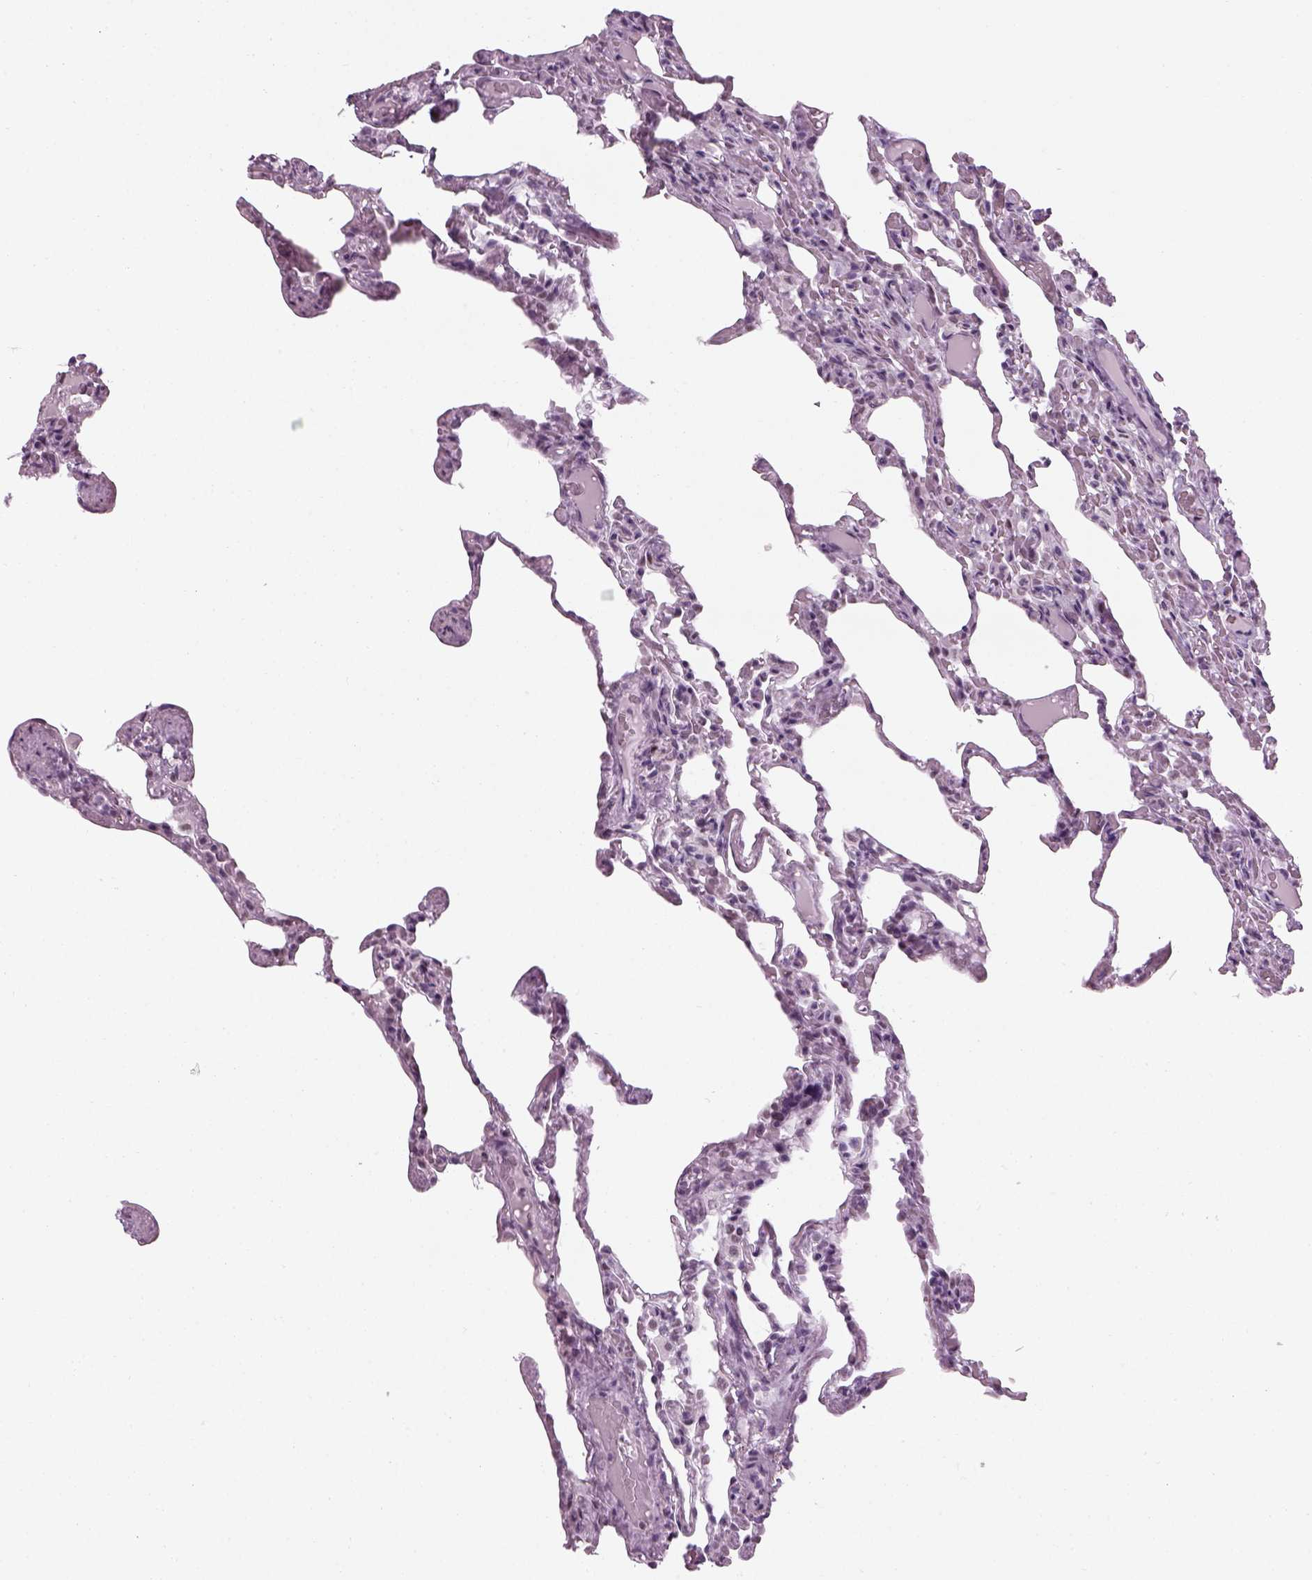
{"staining": {"intensity": "negative", "quantity": "none", "location": "none"}, "tissue": "lung", "cell_type": "Alveolar cells", "image_type": "normal", "snomed": [{"axis": "morphology", "description": "Normal tissue, NOS"}, {"axis": "topography", "description": "Lung"}], "caption": "This is an IHC histopathology image of normal human lung. There is no expression in alveolar cells.", "gene": "KCNG2", "patient": {"sex": "female", "age": 43}}